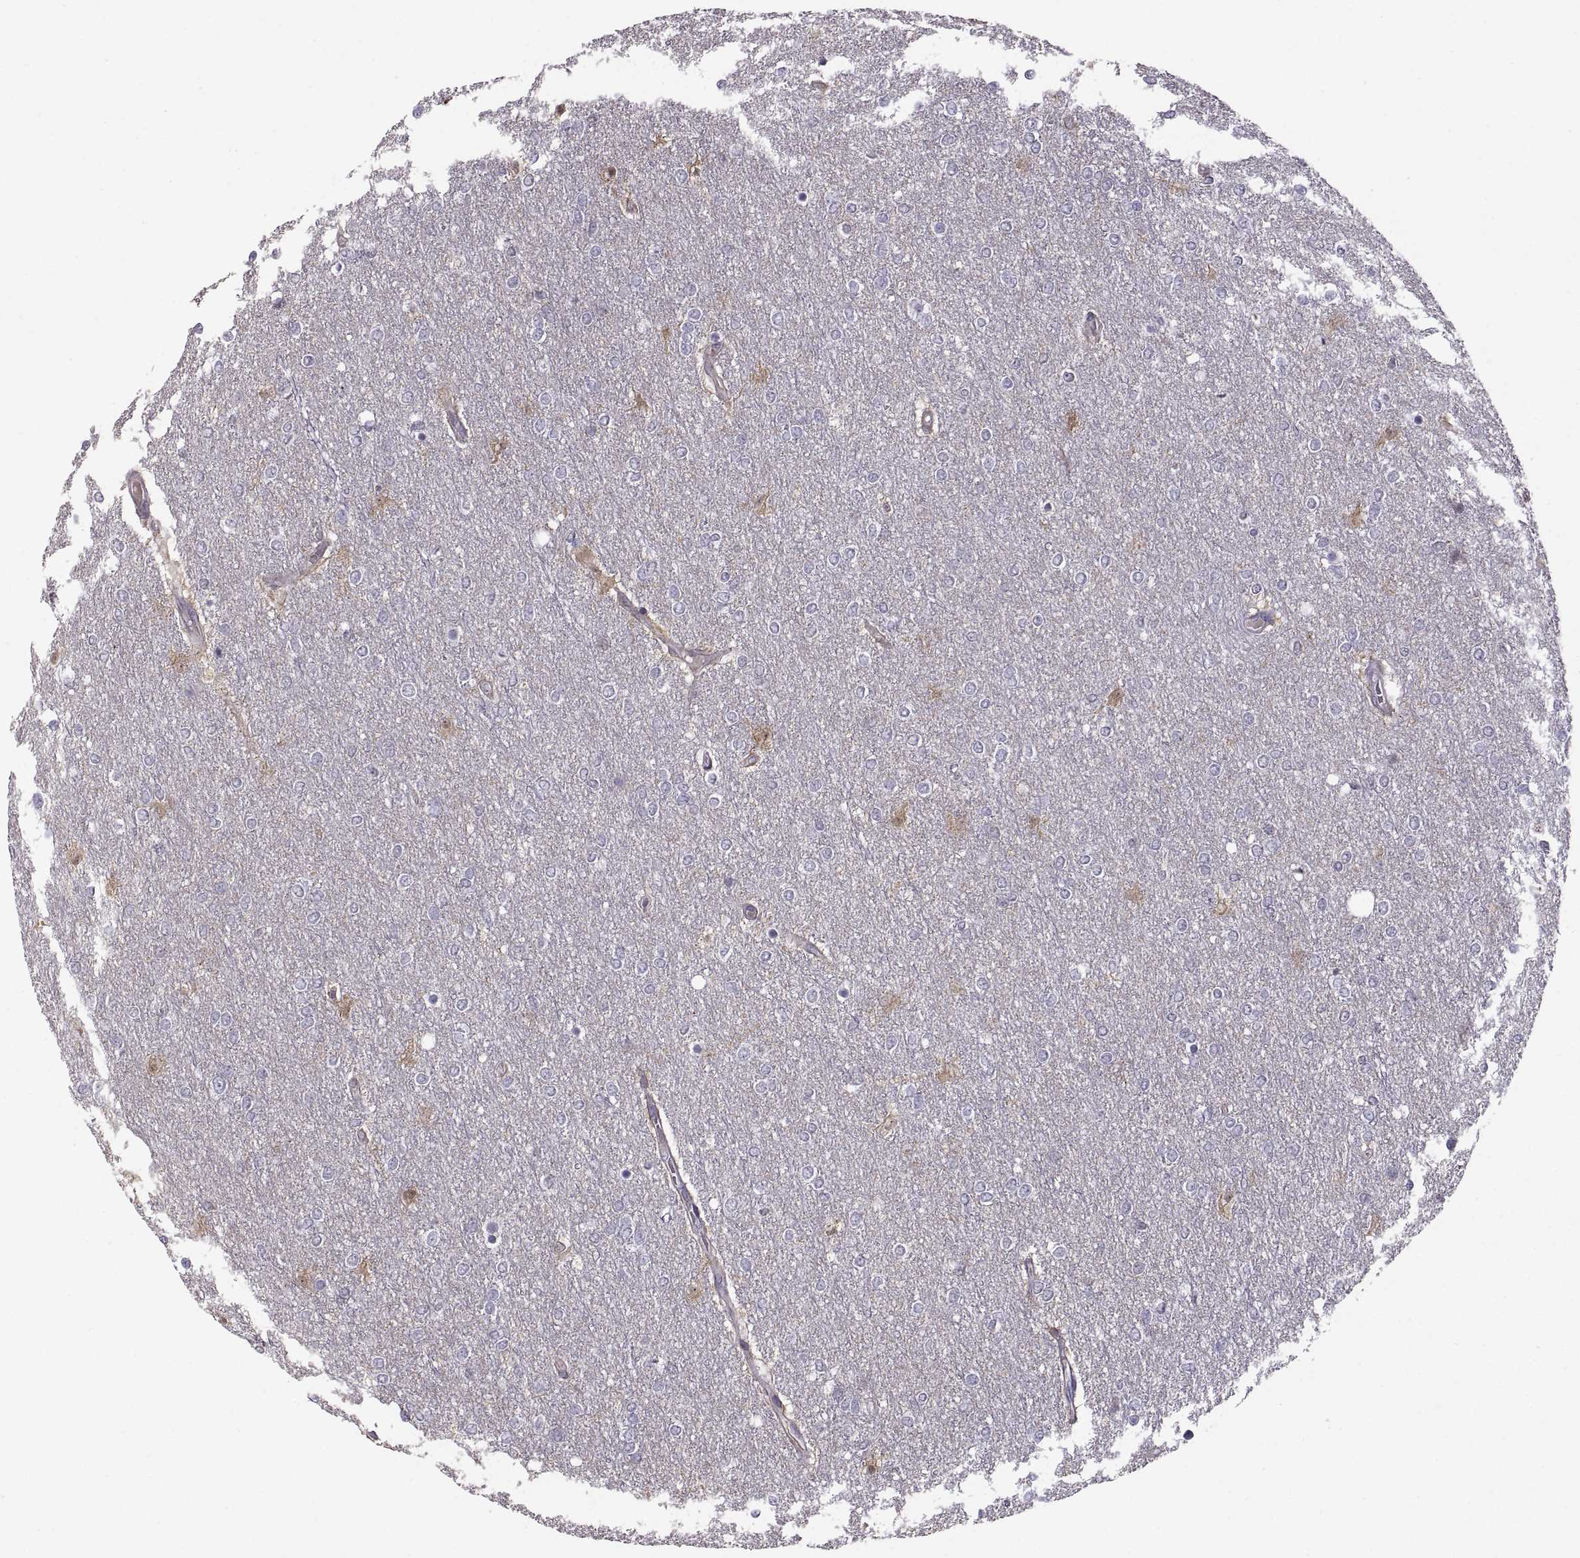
{"staining": {"intensity": "negative", "quantity": "none", "location": "none"}, "tissue": "glioma", "cell_type": "Tumor cells", "image_type": "cancer", "snomed": [{"axis": "morphology", "description": "Glioma, malignant, High grade"}, {"axis": "topography", "description": "Brain"}], "caption": "High power microscopy image of an immunohistochemistry (IHC) photomicrograph of glioma, revealing no significant expression in tumor cells. The staining was performed using DAB to visualize the protein expression in brown, while the nuclei were stained in blue with hematoxylin (Magnification: 20x).", "gene": "EZR", "patient": {"sex": "female", "age": 61}}